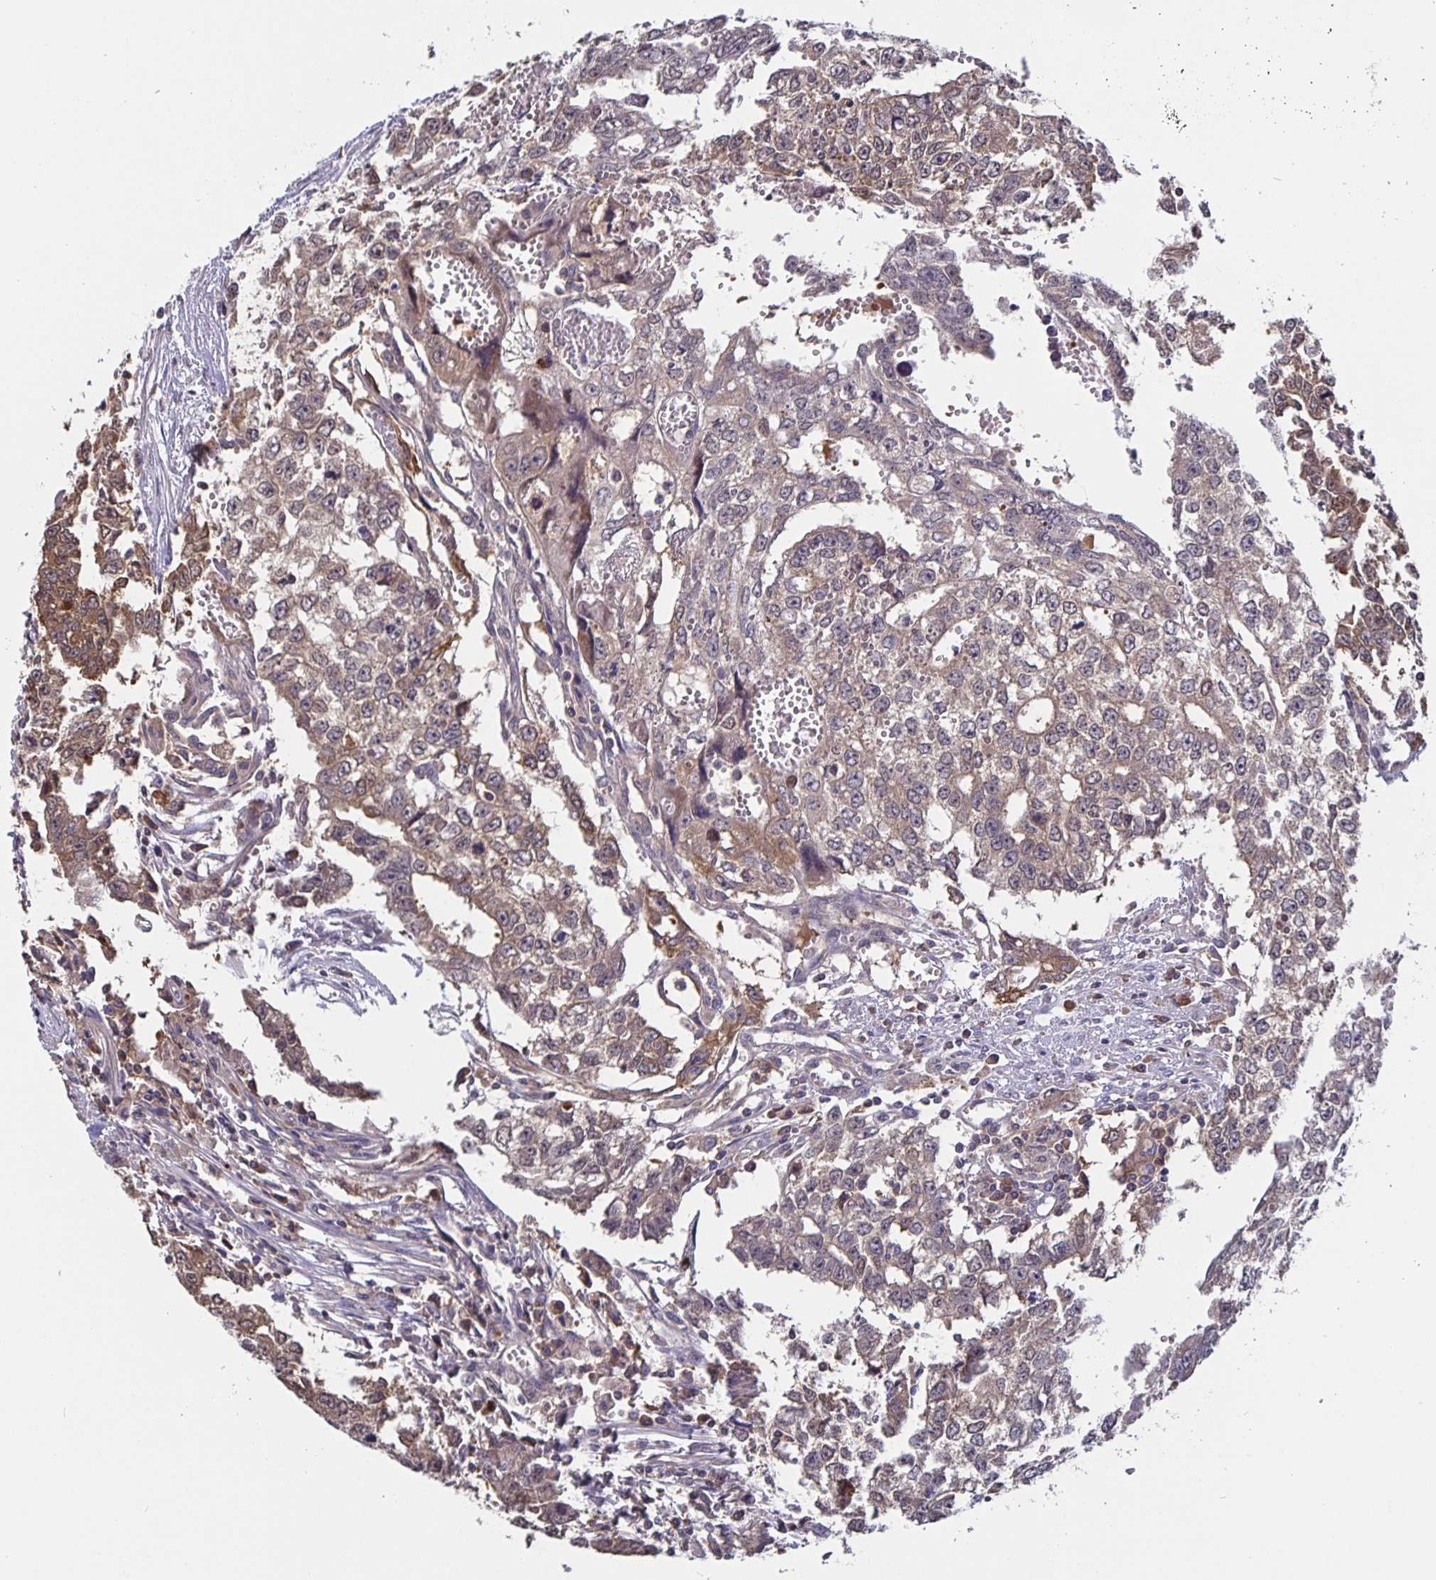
{"staining": {"intensity": "weak", "quantity": ">75%", "location": "cytoplasmic/membranous"}, "tissue": "testis cancer", "cell_type": "Tumor cells", "image_type": "cancer", "snomed": [{"axis": "morphology", "description": "Carcinoma, Embryonal, NOS"}, {"axis": "morphology", "description": "Teratoma, malignant, NOS"}, {"axis": "topography", "description": "Testis"}], "caption": "Protein staining of malignant teratoma (testis) tissue exhibits weak cytoplasmic/membranous positivity in about >75% of tumor cells.", "gene": "FEM1C", "patient": {"sex": "male", "age": 24}}